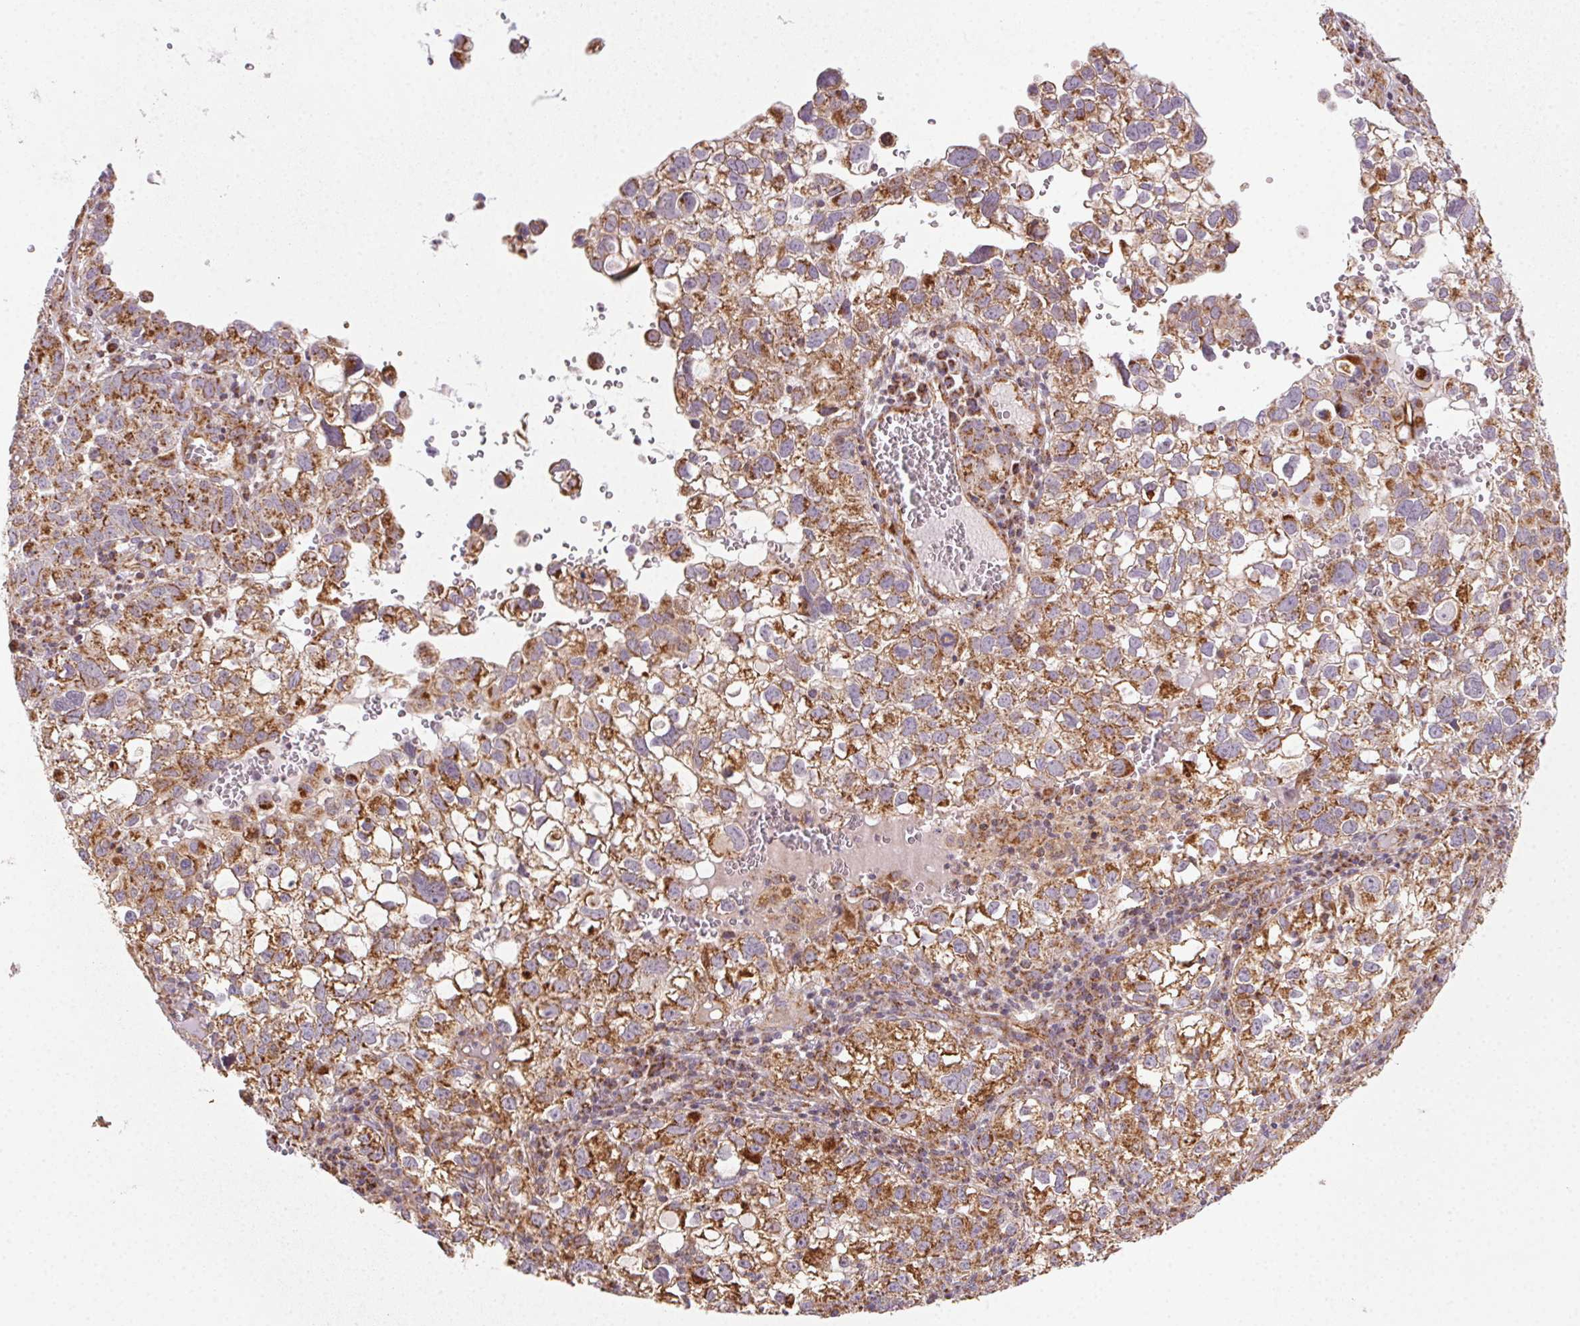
{"staining": {"intensity": "moderate", "quantity": ">75%", "location": "cytoplasmic/membranous"}, "tissue": "cervical cancer", "cell_type": "Tumor cells", "image_type": "cancer", "snomed": [{"axis": "morphology", "description": "Squamous cell carcinoma, NOS"}, {"axis": "topography", "description": "Cervix"}], "caption": "Immunohistochemical staining of squamous cell carcinoma (cervical) reveals medium levels of moderate cytoplasmic/membranous expression in about >75% of tumor cells.", "gene": "CLPB", "patient": {"sex": "female", "age": 55}}